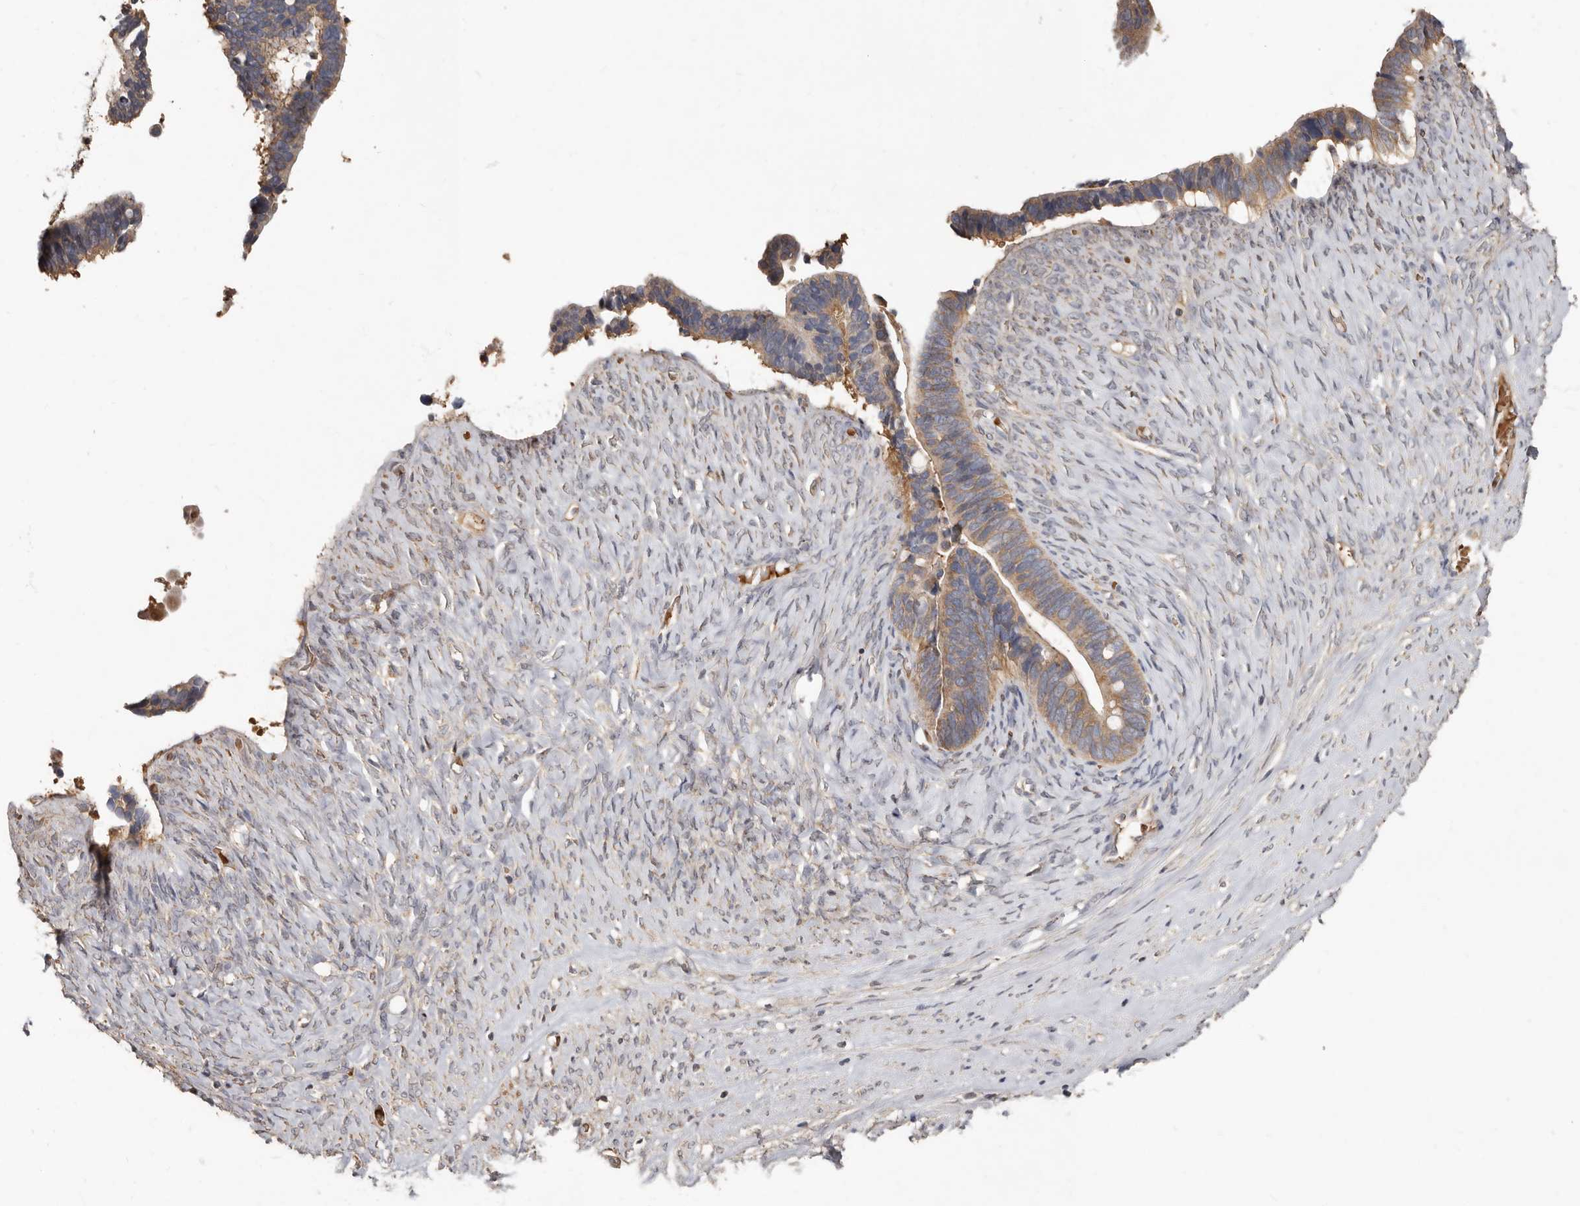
{"staining": {"intensity": "moderate", "quantity": ">75%", "location": "cytoplasmic/membranous"}, "tissue": "ovarian cancer", "cell_type": "Tumor cells", "image_type": "cancer", "snomed": [{"axis": "morphology", "description": "Cystadenocarcinoma, serous, NOS"}, {"axis": "topography", "description": "Ovary"}], "caption": "A histopathology image showing moderate cytoplasmic/membranous staining in about >75% of tumor cells in serous cystadenocarcinoma (ovarian), as visualized by brown immunohistochemical staining.", "gene": "KIF26B", "patient": {"sex": "female", "age": 56}}